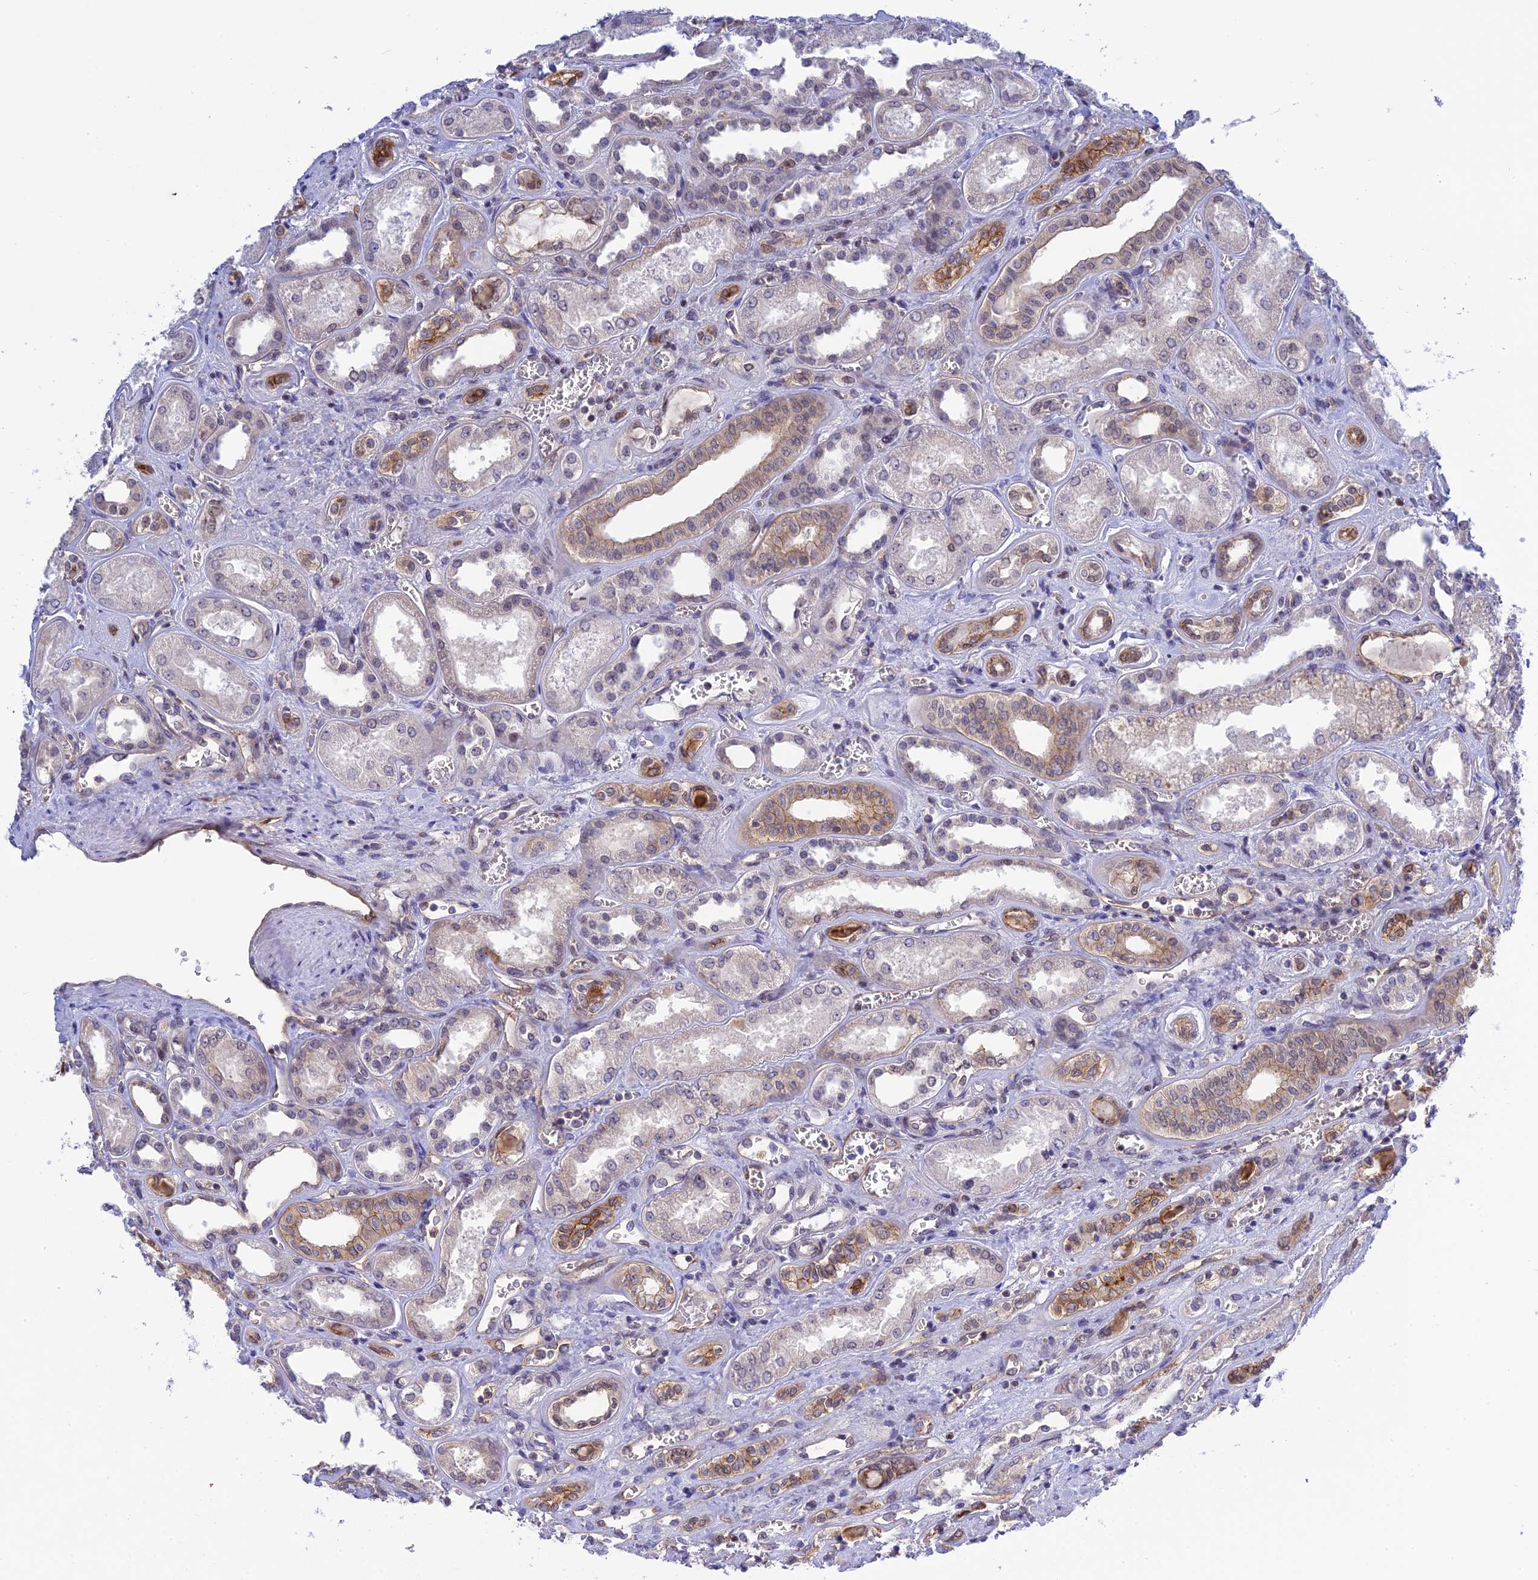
{"staining": {"intensity": "moderate", "quantity": "25%-75%", "location": "nuclear"}, "tissue": "kidney", "cell_type": "Cells in glomeruli", "image_type": "normal", "snomed": [{"axis": "morphology", "description": "Normal tissue, NOS"}, {"axis": "morphology", "description": "Adenocarcinoma, NOS"}, {"axis": "topography", "description": "Kidney"}], "caption": "IHC image of unremarkable kidney stained for a protein (brown), which exhibits medium levels of moderate nuclear expression in about 25%-75% of cells in glomeruli.", "gene": "TCEA1", "patient": {"sex": "female", "age": 68}}